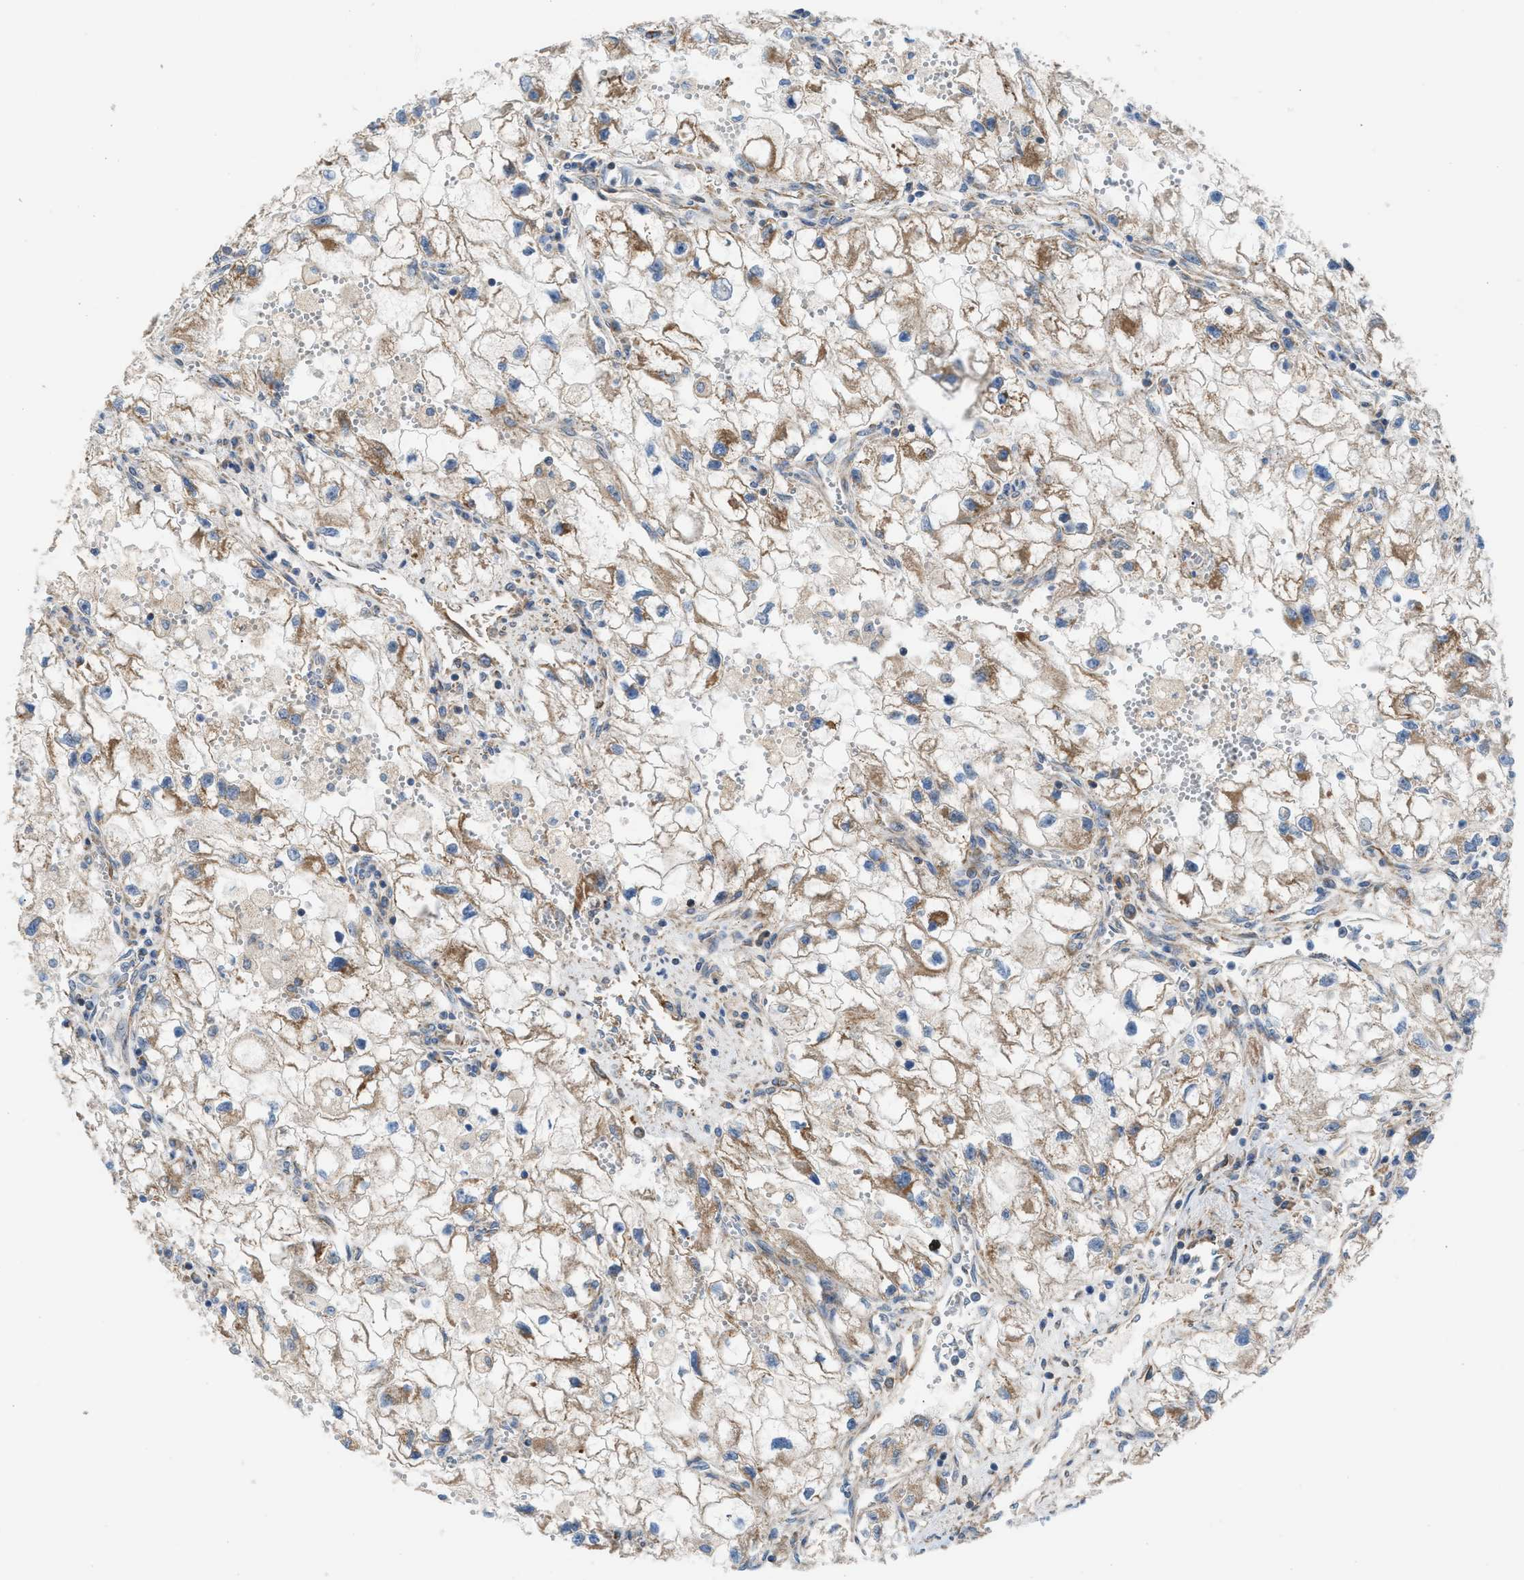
{"staining": {"intensity": "weak", "quantity": ">75%", "location": "cytoplasmic/membranous"}, "tissue": "renal cancer", "cell_type": "Tumor cells", "image_type": "cancer", "snomed": [{"axis": "morphology", "description": "Adenocarcinoma, NOS"}, {"axis": "topography", "description": "Kidney"}], "caption": "Approximately >75% of tumor cells in renal adenocarcinoma display weak cytoplasmic/membranous protein positivity as visualized by brown immunohistochemical staining.", "gene": "SLC10A3", "patient": {"sex": "female", "age": 70}}